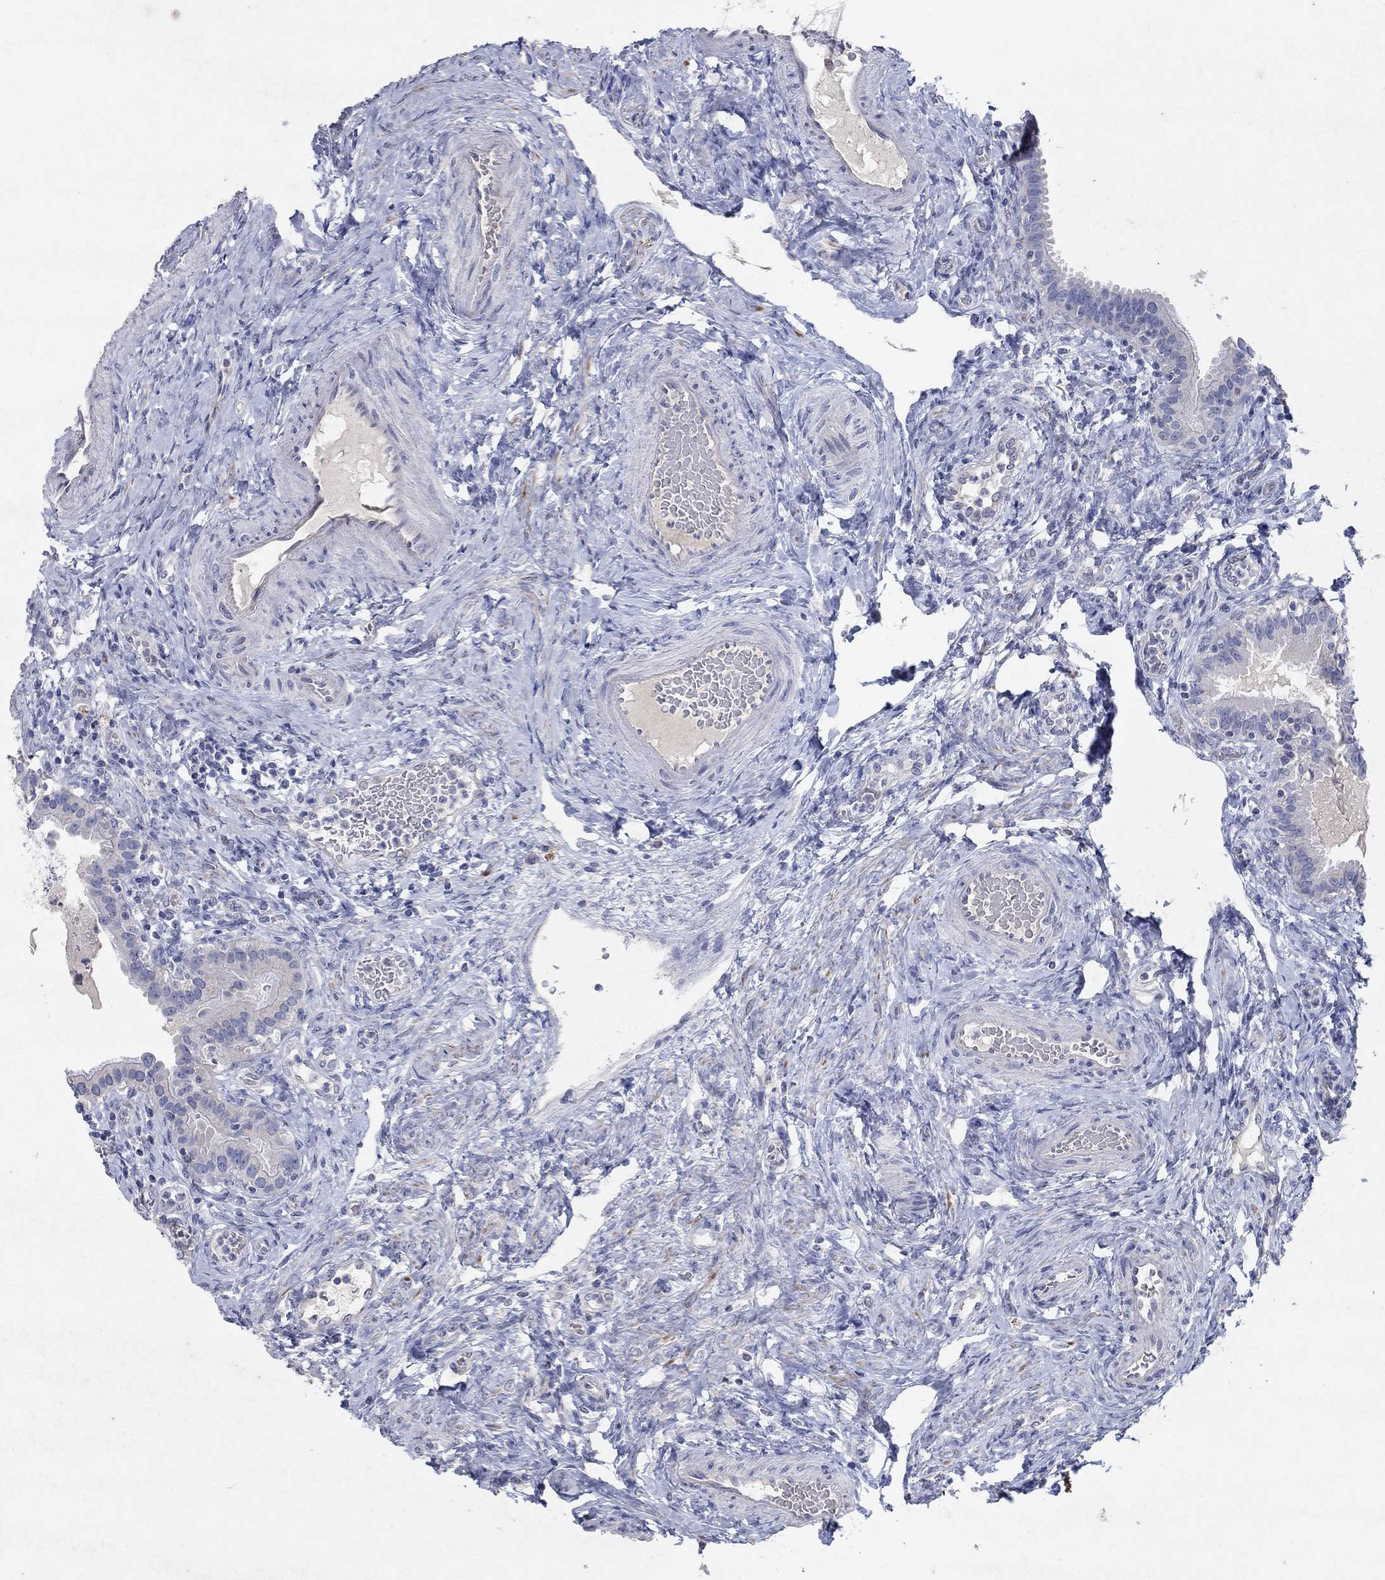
{"staining": {"intensity": "negative", "quantity": "none", "location": "none"}, "tissue": "fallopian tube", "cell_type": "Glandular cells", "image_type": "normal", "snomed": [{"axis": "morphology", "description": "Normal tissue, NOS"}, {"axis": "topography", "description": "Fallopian tube"}, {"axis": "topography", "description": "Ovary"}], "caption": "Histopathology image shows no significant protein staining in glandular cells of normal fallopian tube.", "gene": "KRT40", "patient": {"sex": "female", "age": 41}}